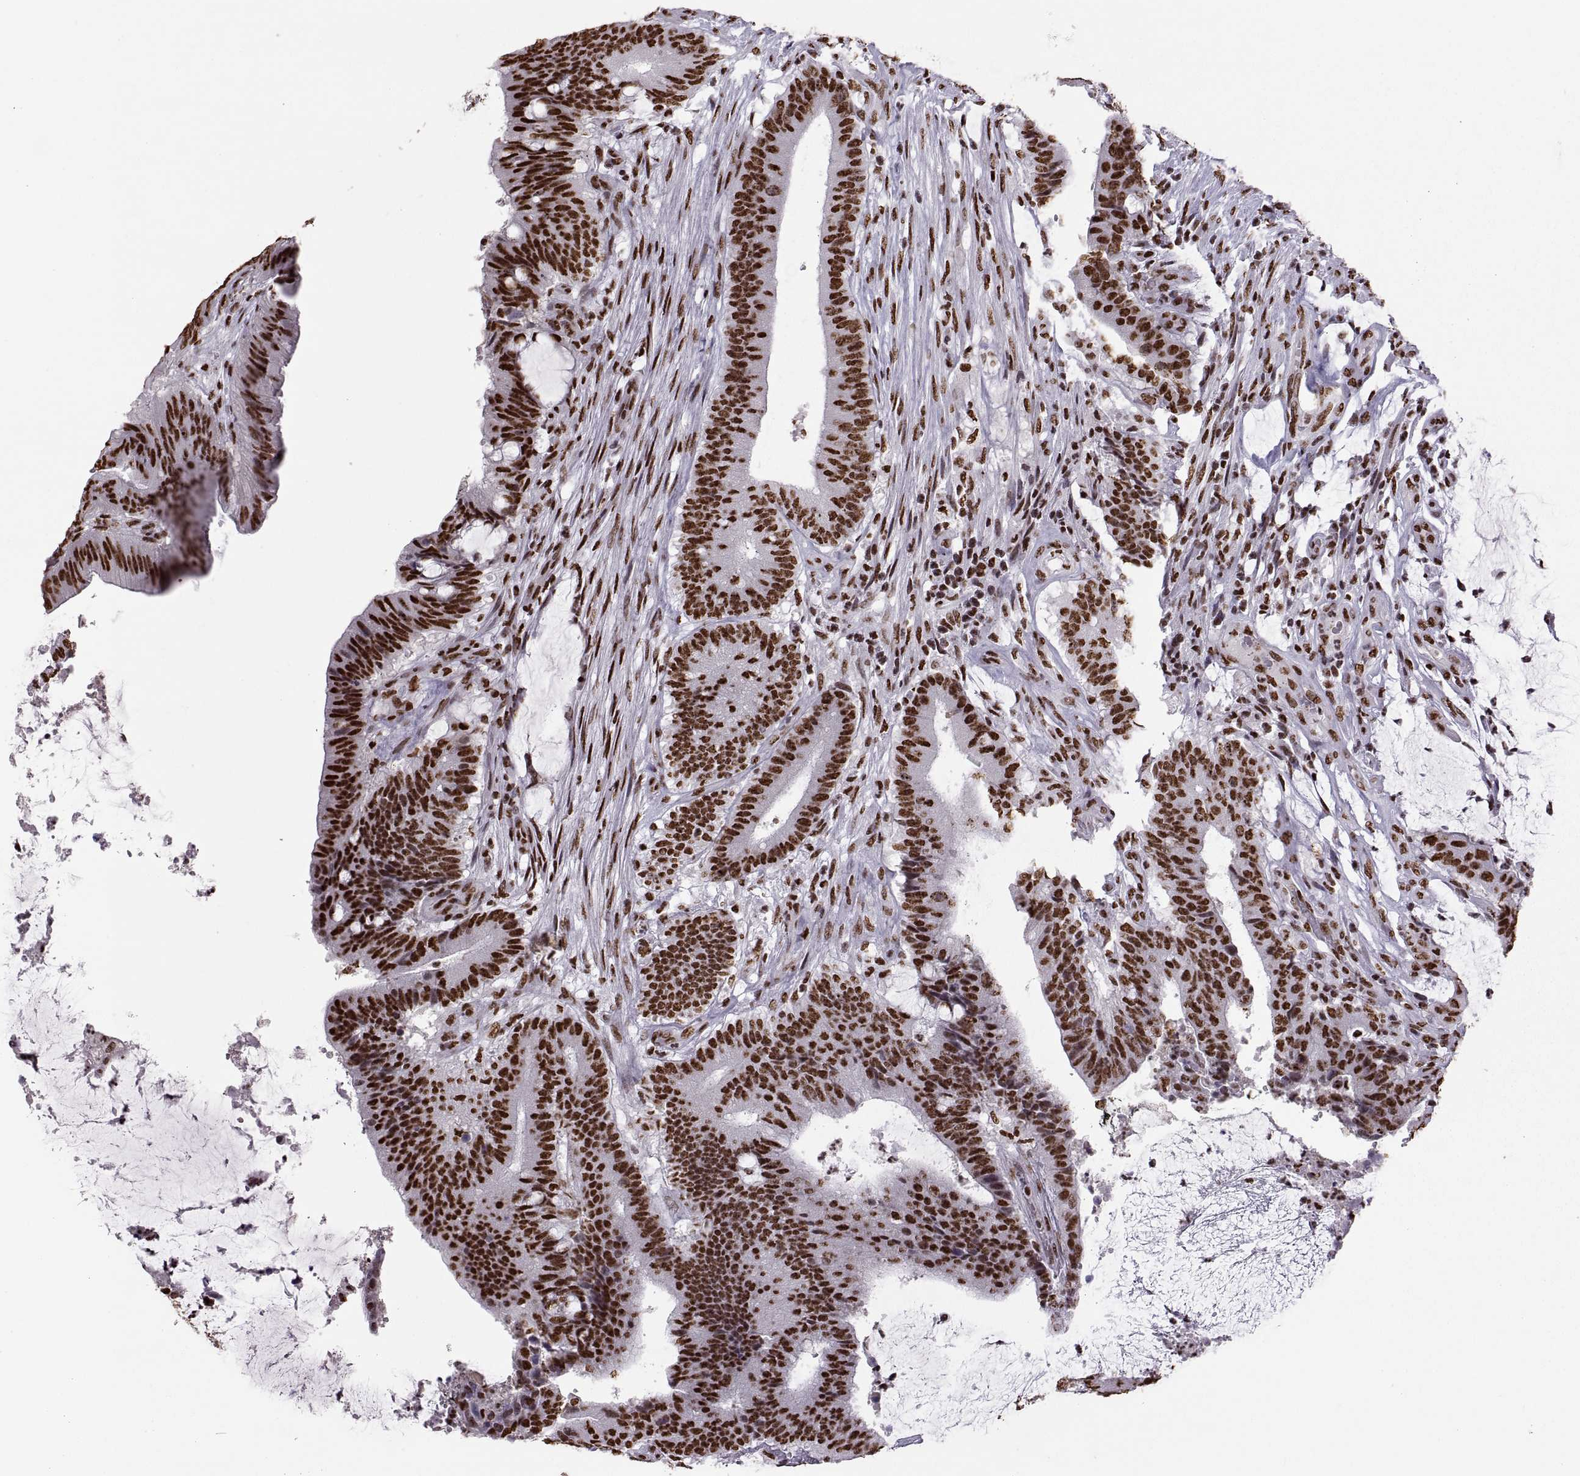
{"staining": {"intensity": "strong", "quantity": ">75%", "location": "nuclear"}, "tissue": "colorectal cancer", "cell_type": "Tumor cells", "image_type": "cancer", "snomed": [{"axis": "morphology", "description": "Adenocarcinoma, NOS"}, {"axis": "topography", "description": "Colon"}], "caption": "Immunohistochemical staining of colorectal adenocarcinoma reveals strong nuclear protein expression in about >75% of tumor cells. (DAB IHC with brightfield microscopy, high magnification).", "gene": "SNAI1", "patient": {"sex": "female", "age": 43}}